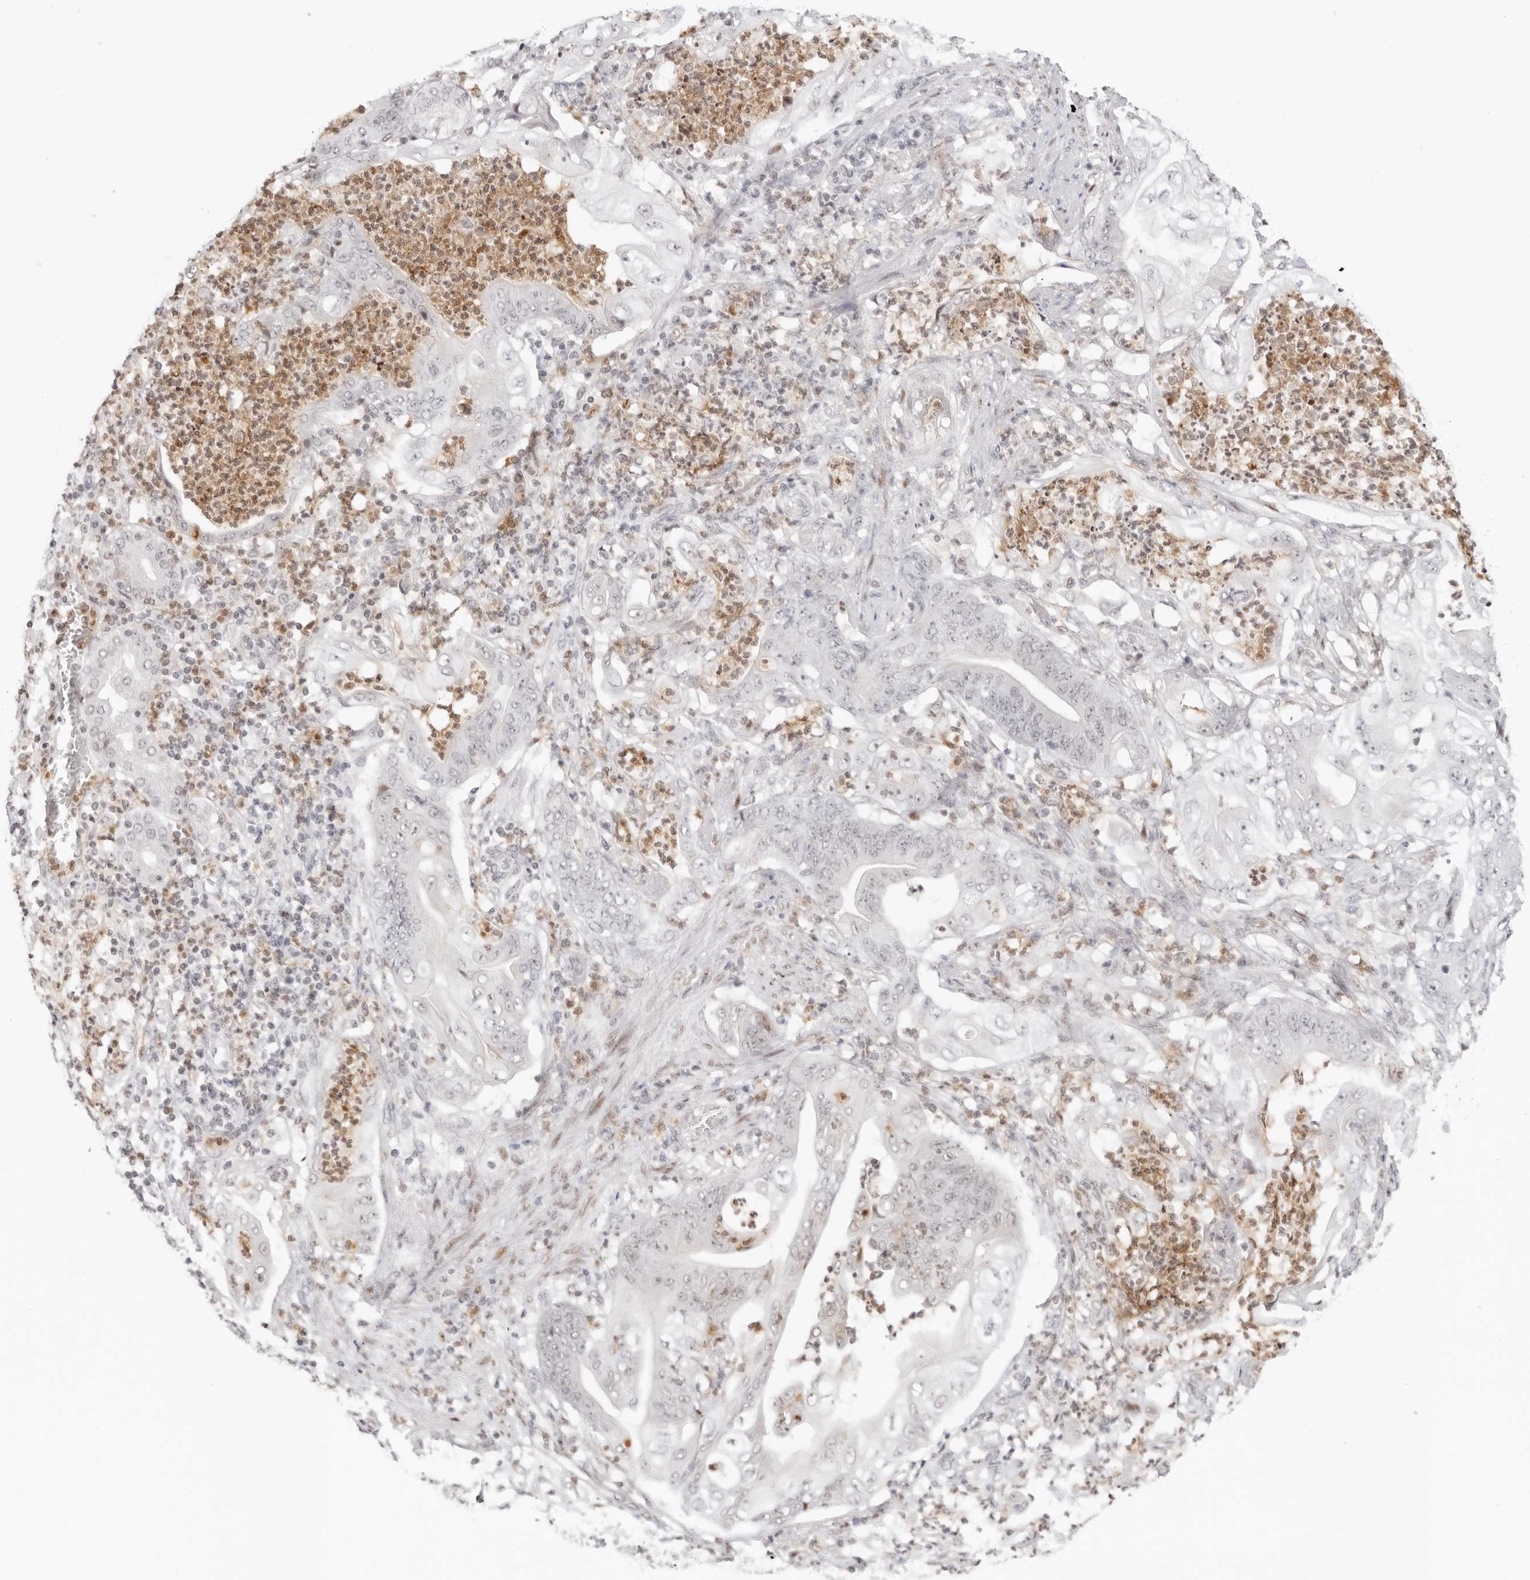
{"staining": {"intensity": "weak", "quantity": "<25%", "location": "nuclear"}, "tissue": "stomach cancer", "cell_type": "Tumor cells", "image_type": "cancer", "snomed": [{"axis": "morphology", "description": "Adenocarcinoma, NOS"}, {"axis": "topography", "description": "Stomach"}], "caption": "The immunohistochemistry micrograph has no significant expression in tumor cells of stomach cancer tissue.", "gene": "RNF146", "patient": {"sex": "female", "age": 73}}